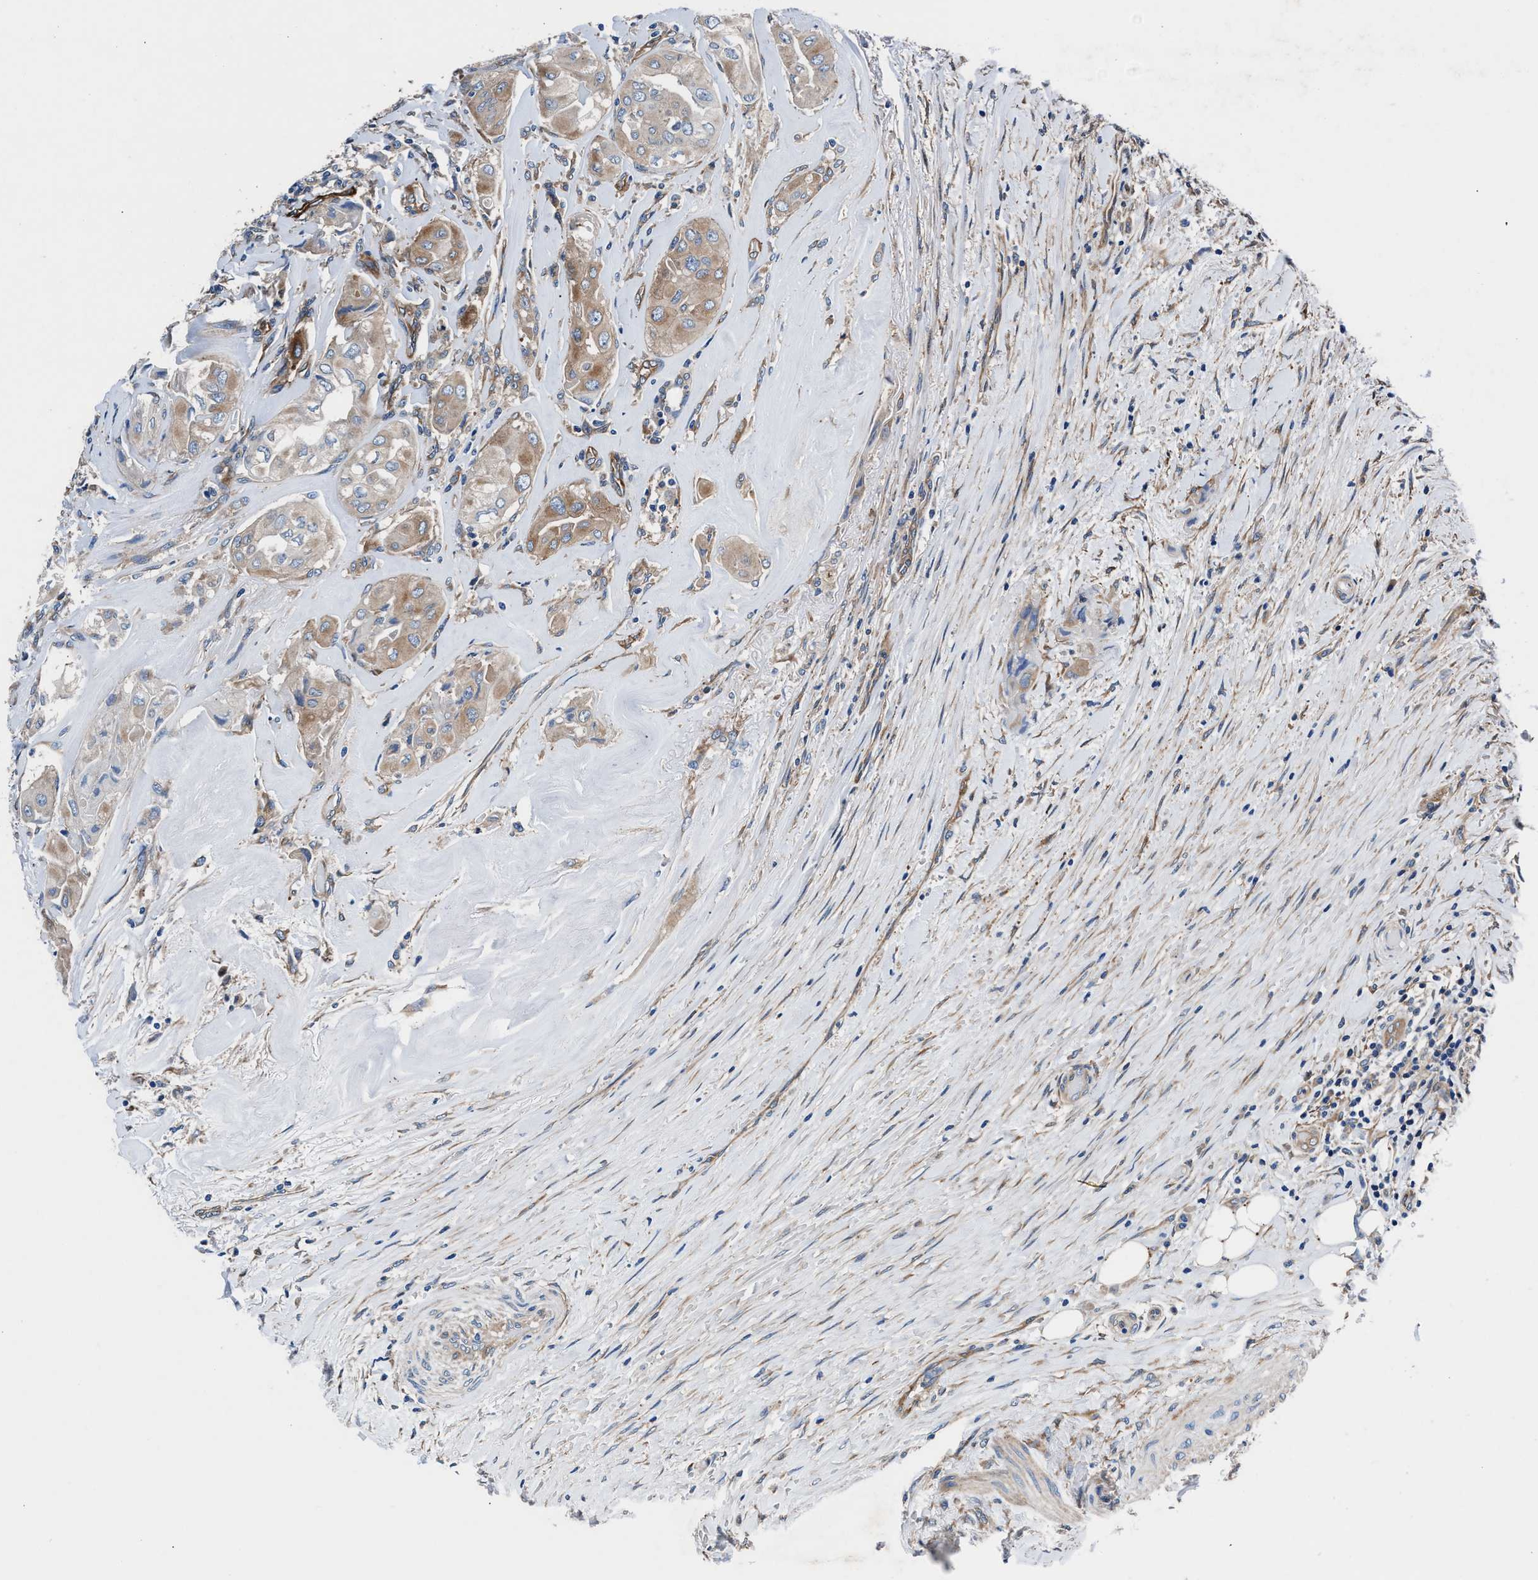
{"staining": {"intensity": "weak", "quantity": "<25%", "location": "cytoplasmic/membranous"}, "tissue": "thyroid cancer", "cell_type": "Tumor cells", "image_type": "cancer", "snomed": [{"axis": "morphology", "description": "Papillary adenocarcinoma, NOS"}, {"axis": "topography", "description": "Thyroid gland"}], "caption": "The photomicrograph demonstrates no significant staining in tumor cells of thyroid cancer (papillary adenocarcinoma).", "gene": "SH3GL1", "patient": {"sex": "female", "age": 59}}